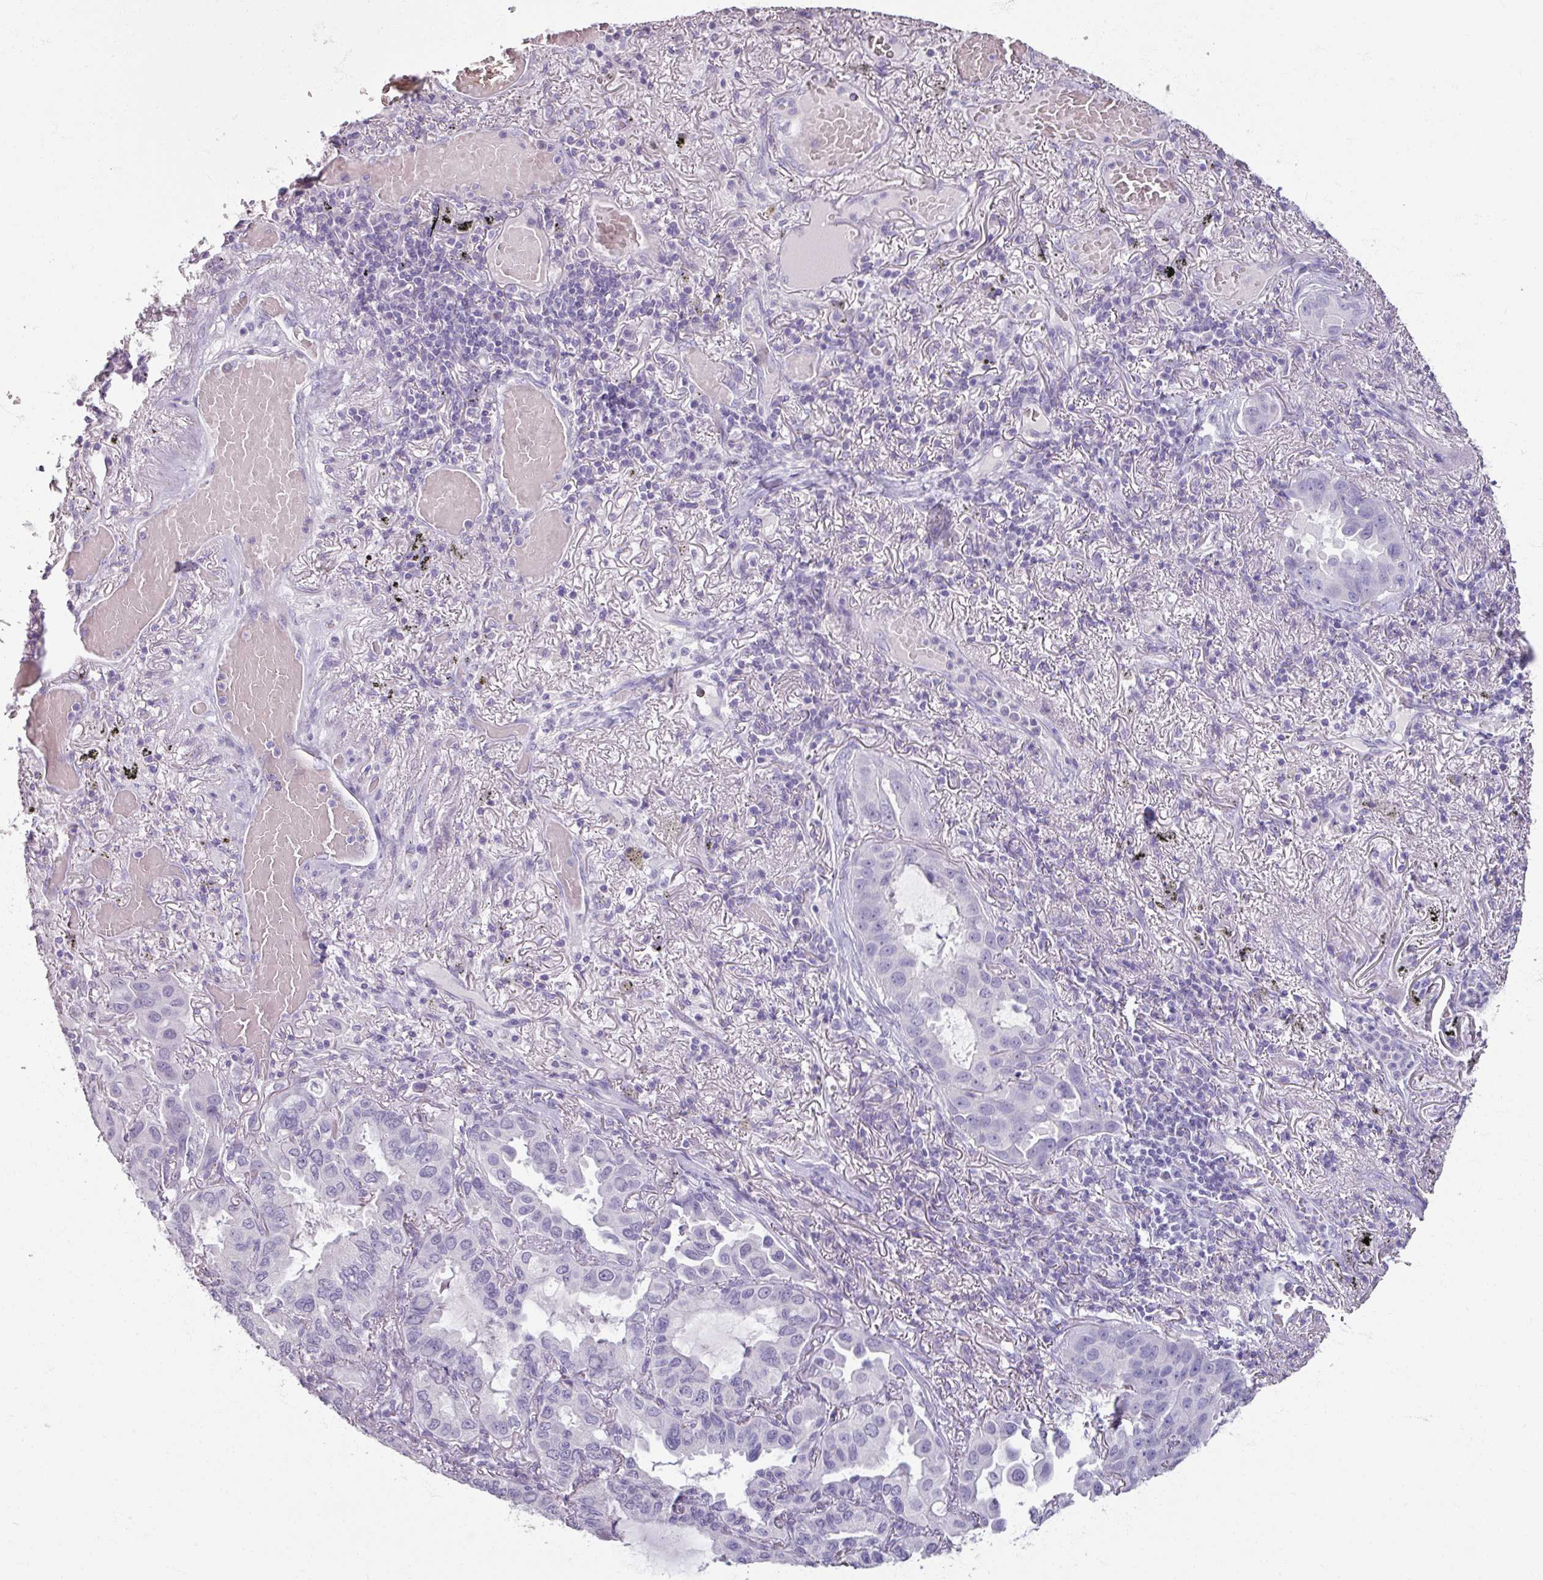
{"staining": {"intensity": "negative", "quantity": "none", "location": "none"}, "tissue": "lung cancer", "cell_type": "Tumor cells", "image_type": "cancer", "snomed": [{"axis": "morphology", "description": "Adenocarcinoma, NOS"}, {"axis": "topography", "description": "Lung"}], "caption": "IHC micrograph of neoplastic tissue: adenocarcinoma (lung) stained with DAB (3,3'-diaminobenzidine) reveals no significant protein expression in tumor cells. The staining is performed using DAB brown chromogen with nuclei counter-stained in using hematoxylin.", "gene": "TG", "patient": {"sex": "male", "age": 64}}